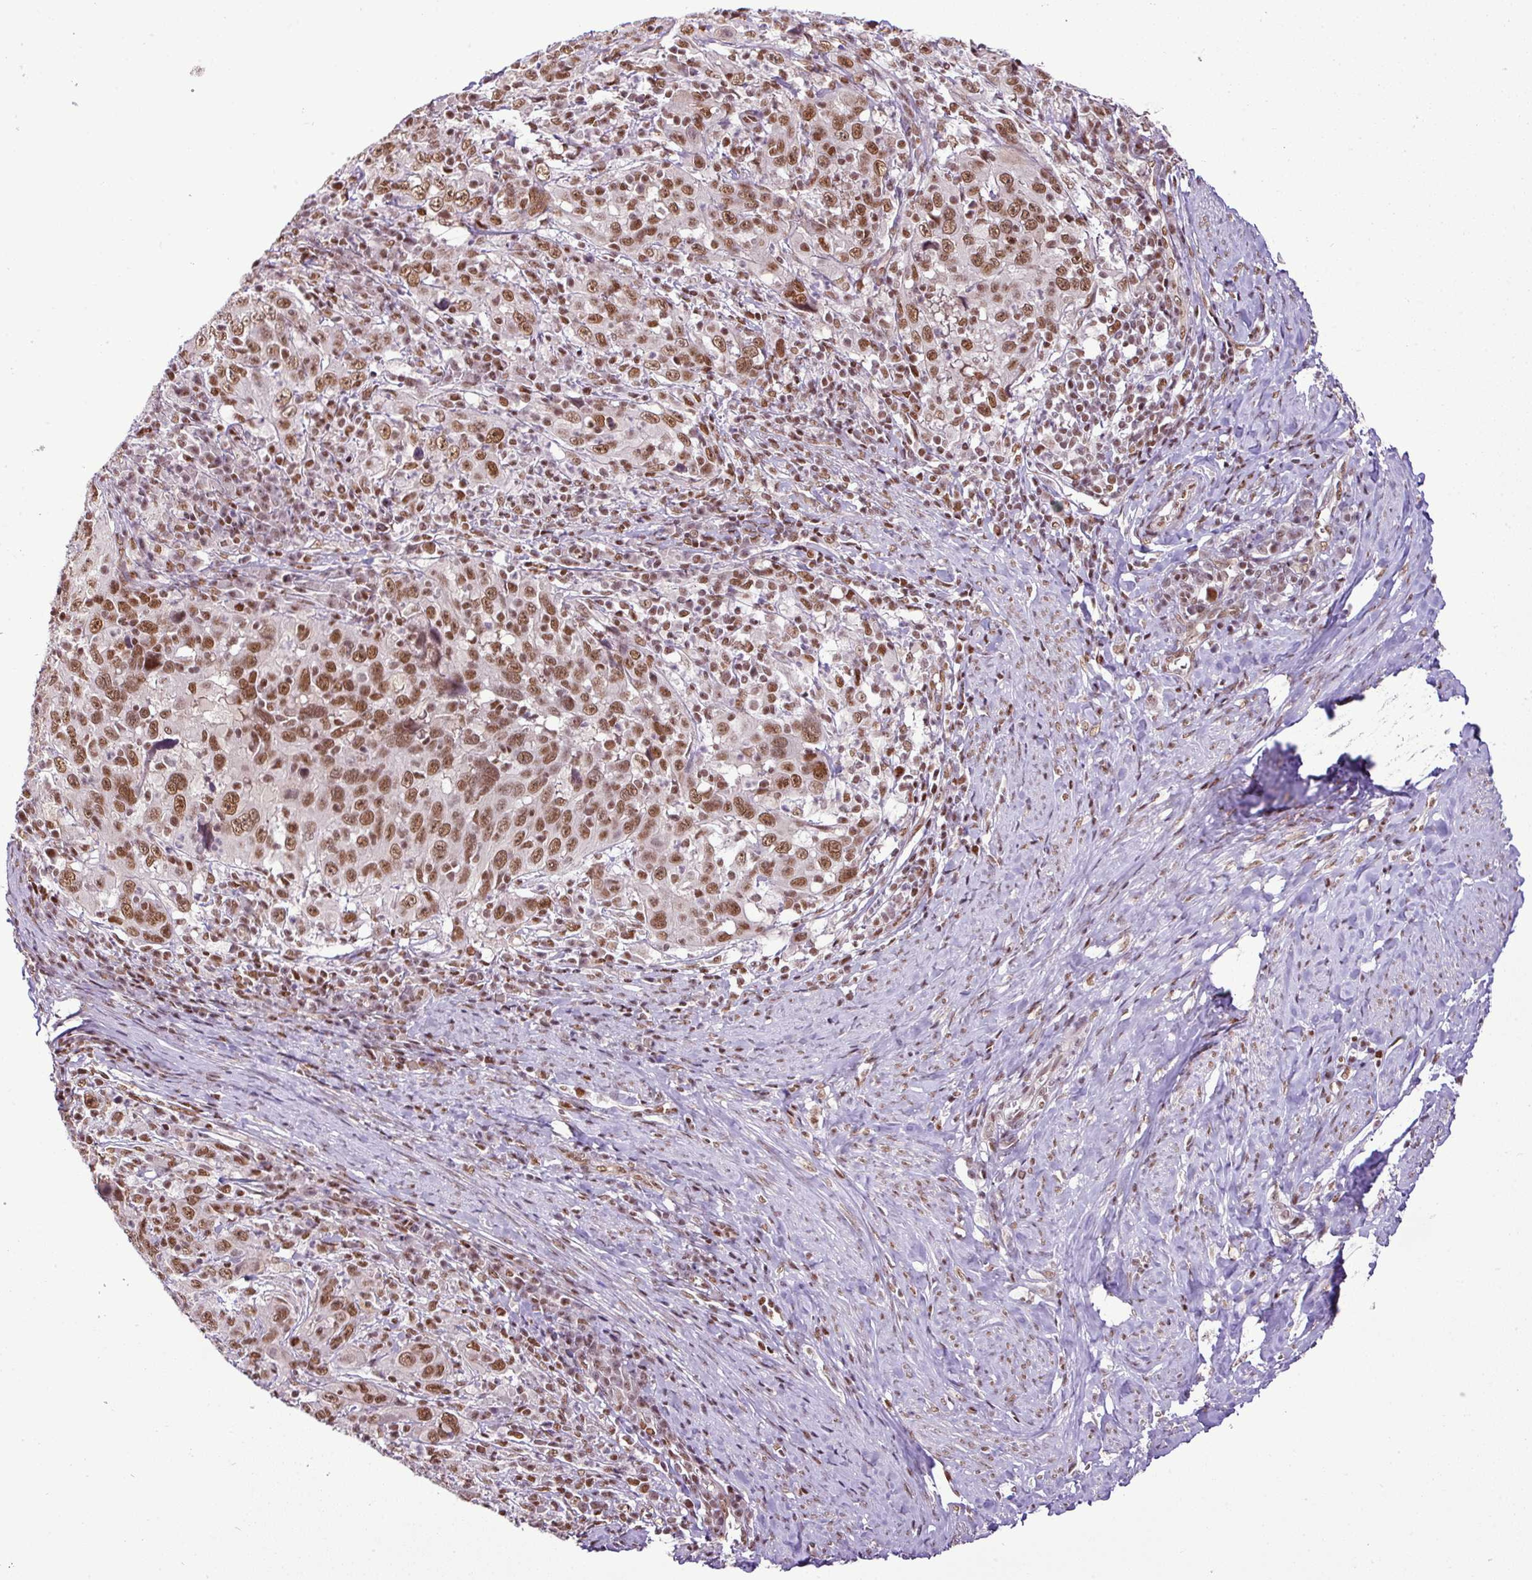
{"staining": {"intensity": "moderate", "quantity": ">75%", "location": "nuclear"}, "tissue": "cervical cancer", "cell_type": "Tumor cells", "image_type": "cancer", "snomed": [{"axis": "morphology", "description": "Squamous cell carcinoma, NOS"}, {"axis": "topography", "description": "Cervix"}], "caption": "This image demonstrates squamous cell carcinoma (cervical) stained with IHC to label a protein in brown. The nuclear of tumor cells show moderate positivity for the protein. Nuclei are counter-stained blue.", "gene": "PGAP4", "patient": {"sex": "female", "age": 46}}